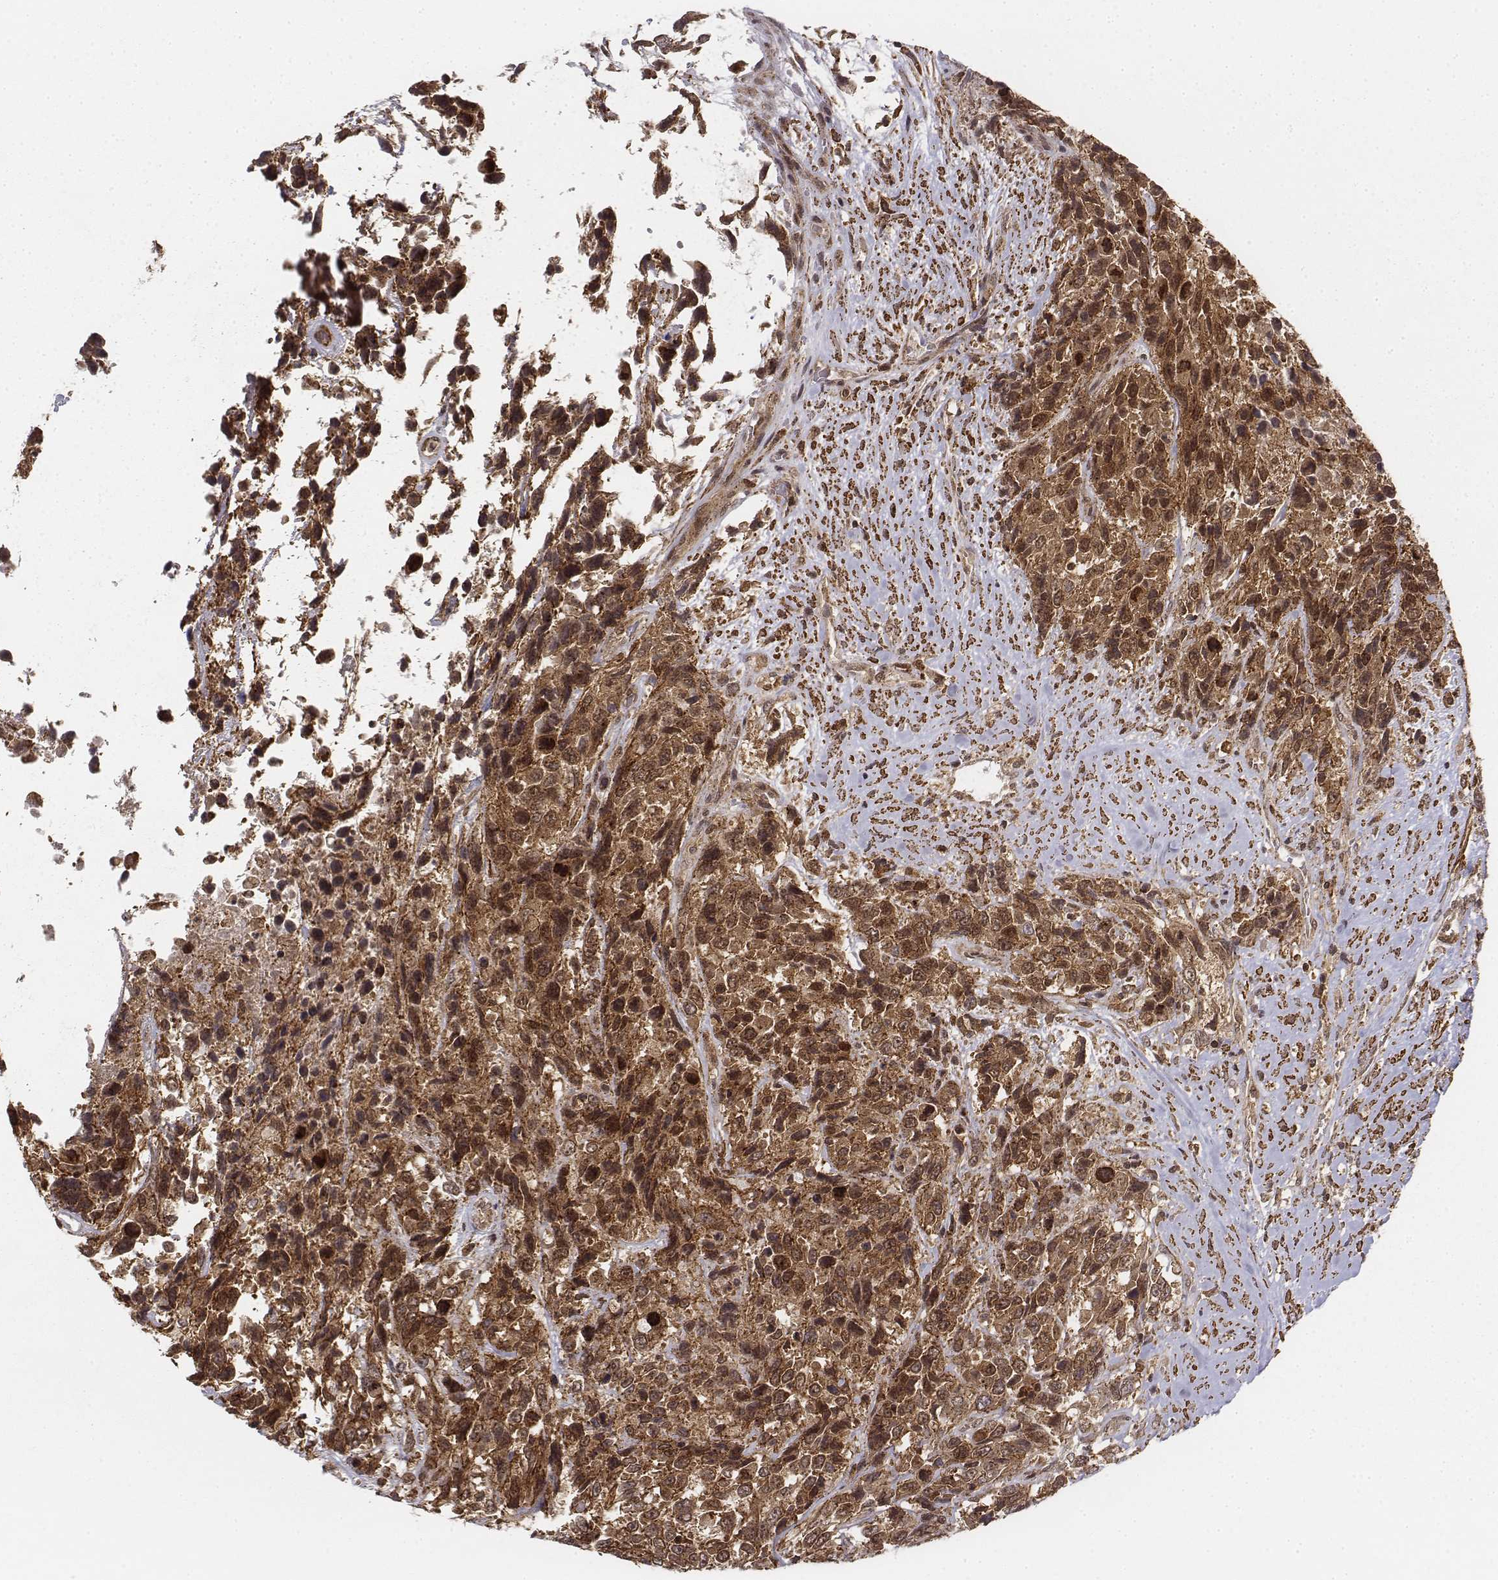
{"staining": {"intensity": "moderate", "quantity": ">75%", "location": "cytoplasmic/membranous,nuclear"}, "tissue": "urothelial cancer", "cell_type": "Tumor cells", "image_type": "cancer", "snomed": [{"axis": "morphology", "description": "Urothelial carcinoma, High grade"}, {"axis": "topography", "description": "Urinary bladder"}], "caption": "Human urothelial cancer stained with a protein marker shows moderate staining in tumor cells.", "gene": "ZFYVE19", "patient": {"sex": "female", "age": 70}}